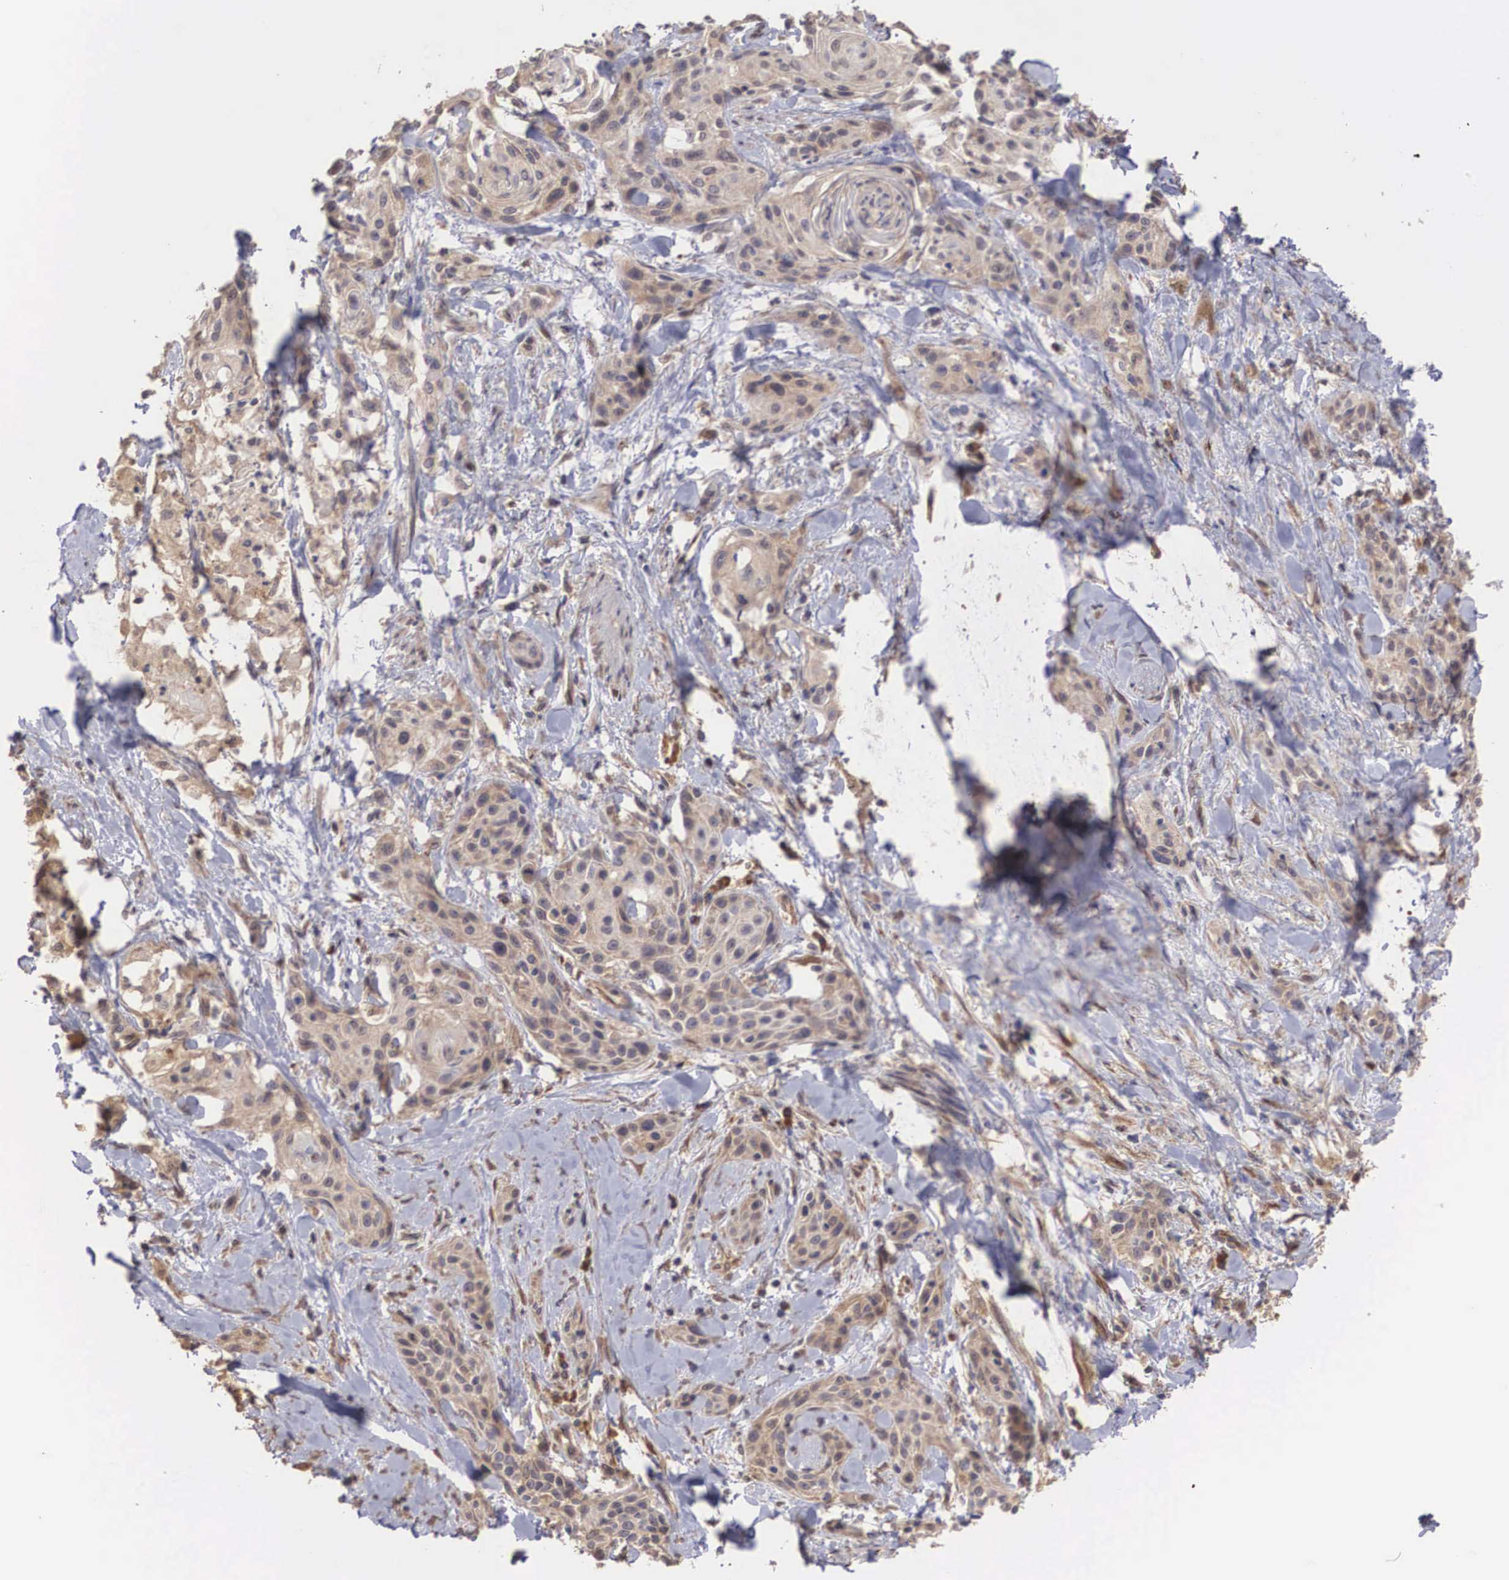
{"staining": {"intensity": "weak", "quantity": ">75%", "location": "cytoplasmic/membranous,nuclear"}, "tissue": "skin cancer", "cell_type": "Tumor cells", "image_type": "cancer", "snomed": [{"axis": "morphology", "description": "Squamous cell carcinoma, NOS"}, {"axis": "topography", "description": "Skin"}, {"axis": "topography", "description": "Anal"}], "caption": "The histopathology image exhibits a brown stain indicating the presence of a protein in the cytoplasmic/membranous and nuclear of tumor cells in squamous cell carcinoma (skin).", "gene": "DNAJB7", "patient": {"sex": "male", "age": 64}}